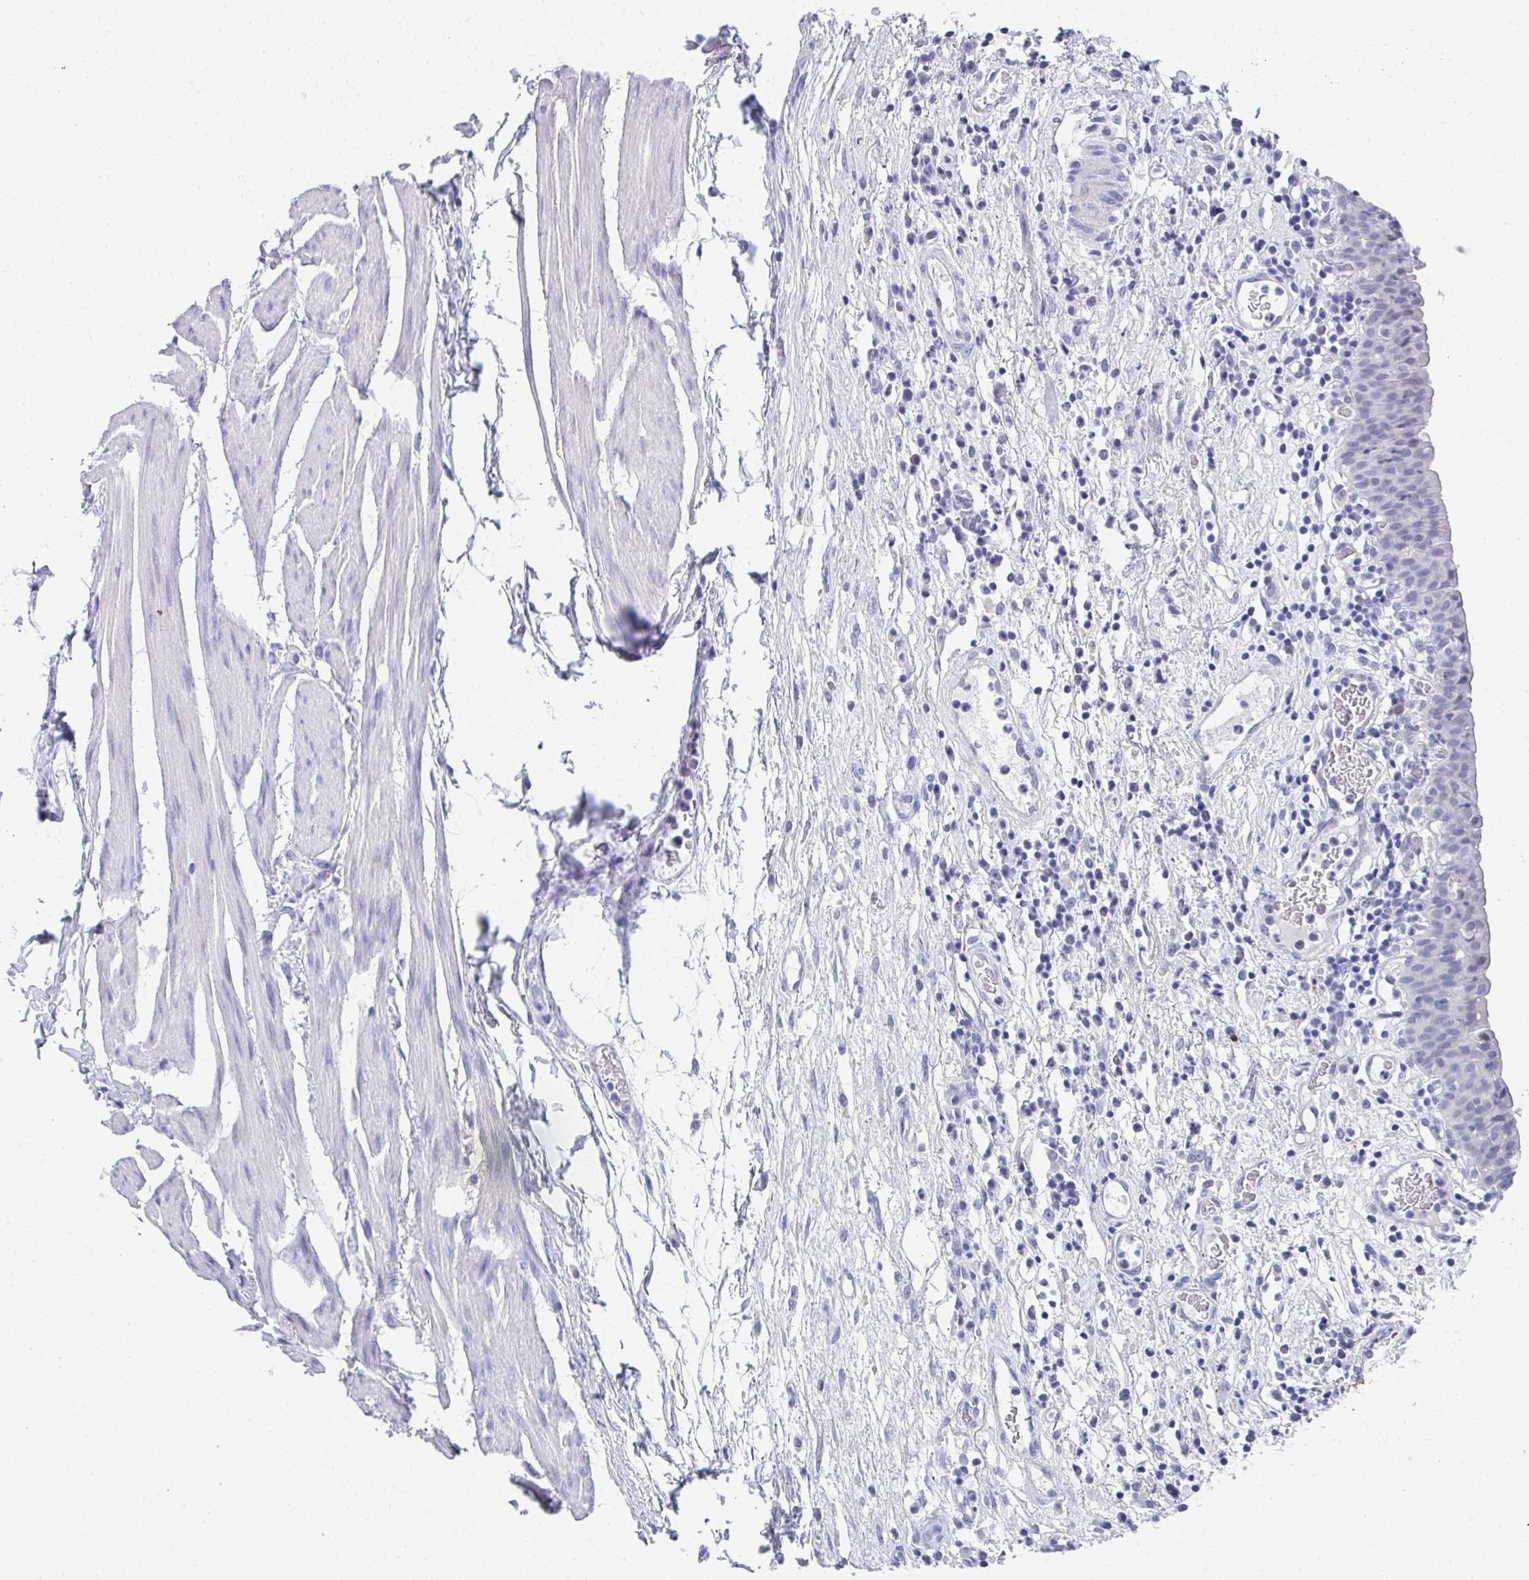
{"staining": {"intensity": "negative", "quantity": "none", "location": "none"}, "tissue": "urinary bladder", "cell_type": "Urothelial cells", "image_type": "normal", "snomed": [{"axis": "morphology", "description": "Normal tissue, NOS"}, {"axis": "morphology", "description": "Inflammation, NOS"}, {"axis": "topography", "description": "Urinary bladder"}], "caption": "Immunohistochemical staining of benign urinary bladder shows no significant staining in urothelial cells.", "gene": "TNFRSF8", "patient": {"sex": "male", "age": 57}}